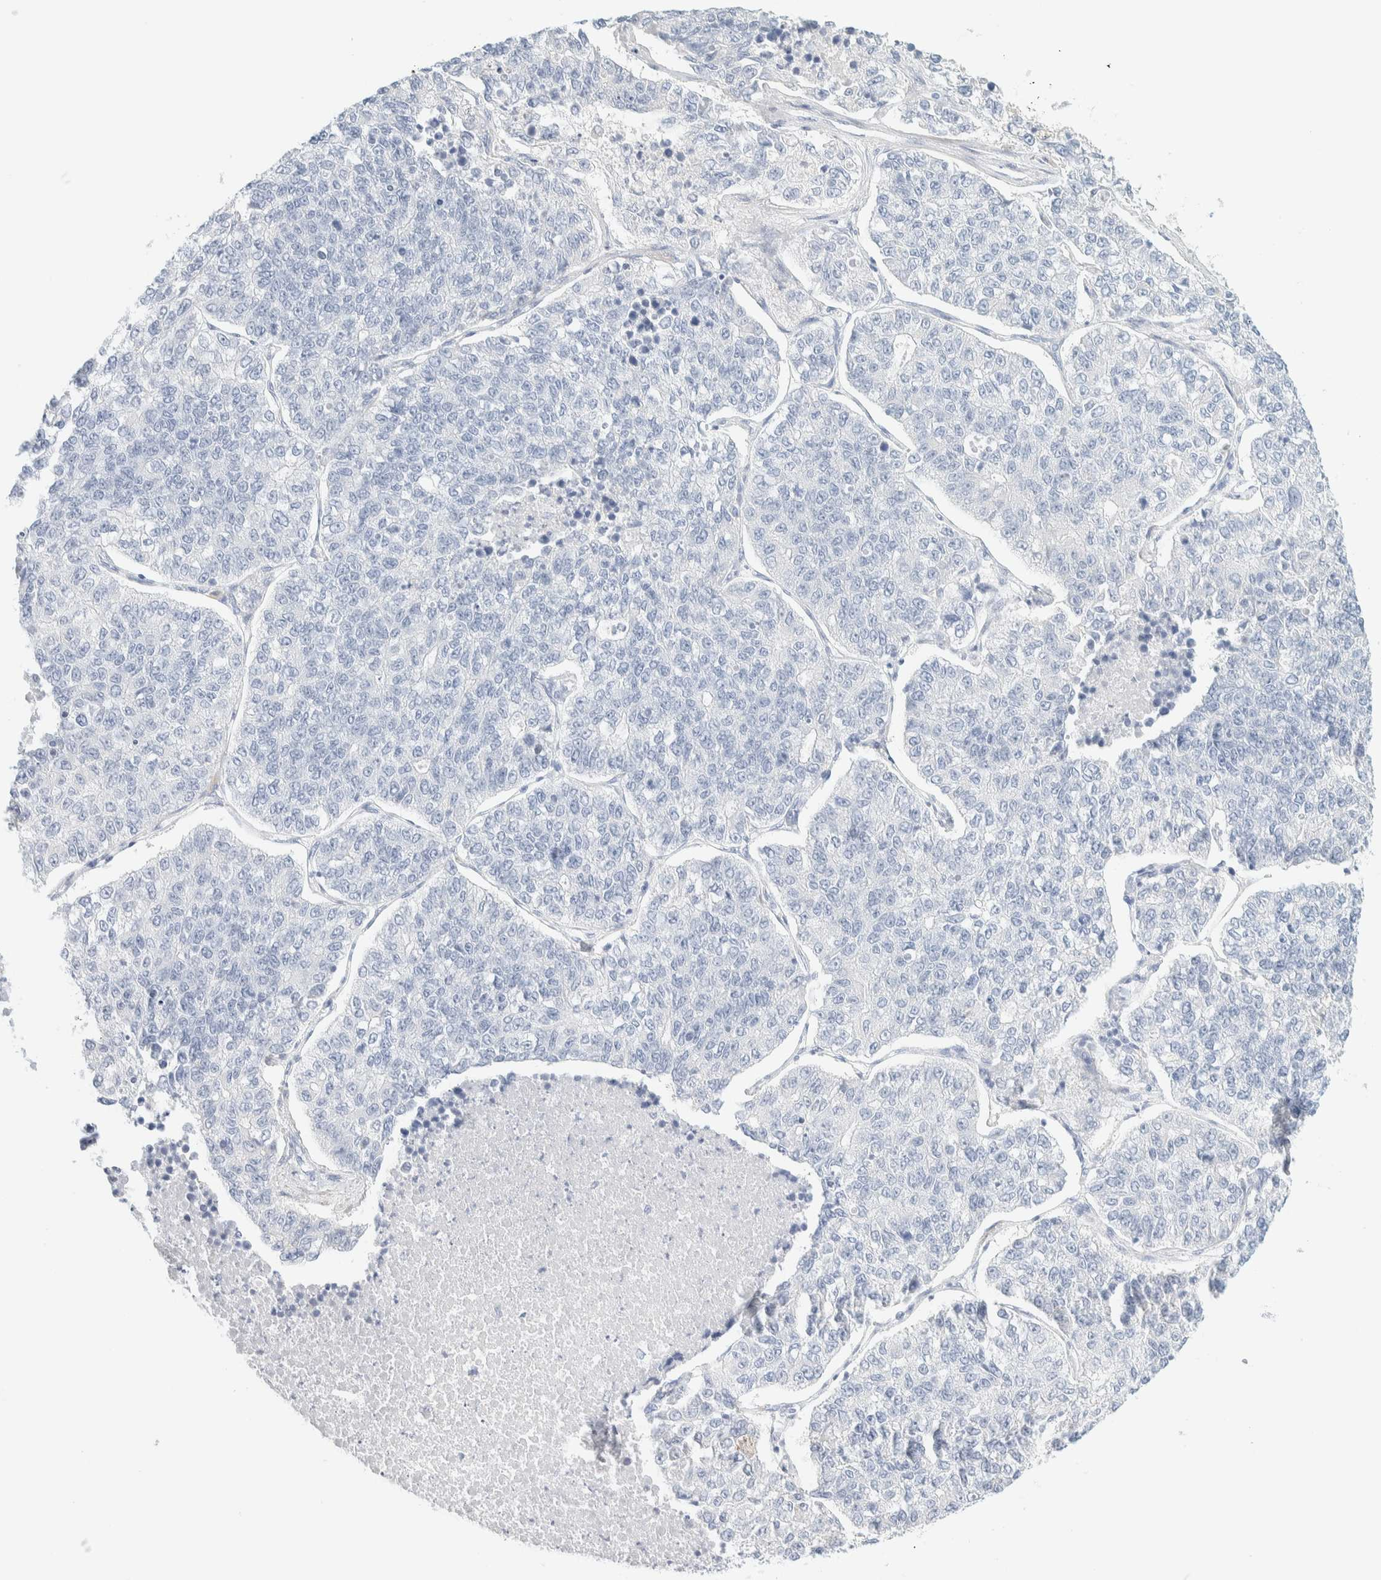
{"staining": {"intensity": "negative", "quantity": "none", "location": "none"}, "tissue": "lung cancer", "cell_type": "Tumor cells", "image_type": "cancer", "snomed": [{"axis": "morphology", "description": "Adenocarcinoma, NOS"}, {"axis": "topography", "description": "Lung"}], "caption": "A photomicrograph of human adenocarcinoma (lung) is negative for staining in tumor cells.", "gene": "AFMID", "patient": {"sex": "male", "age": 49}}